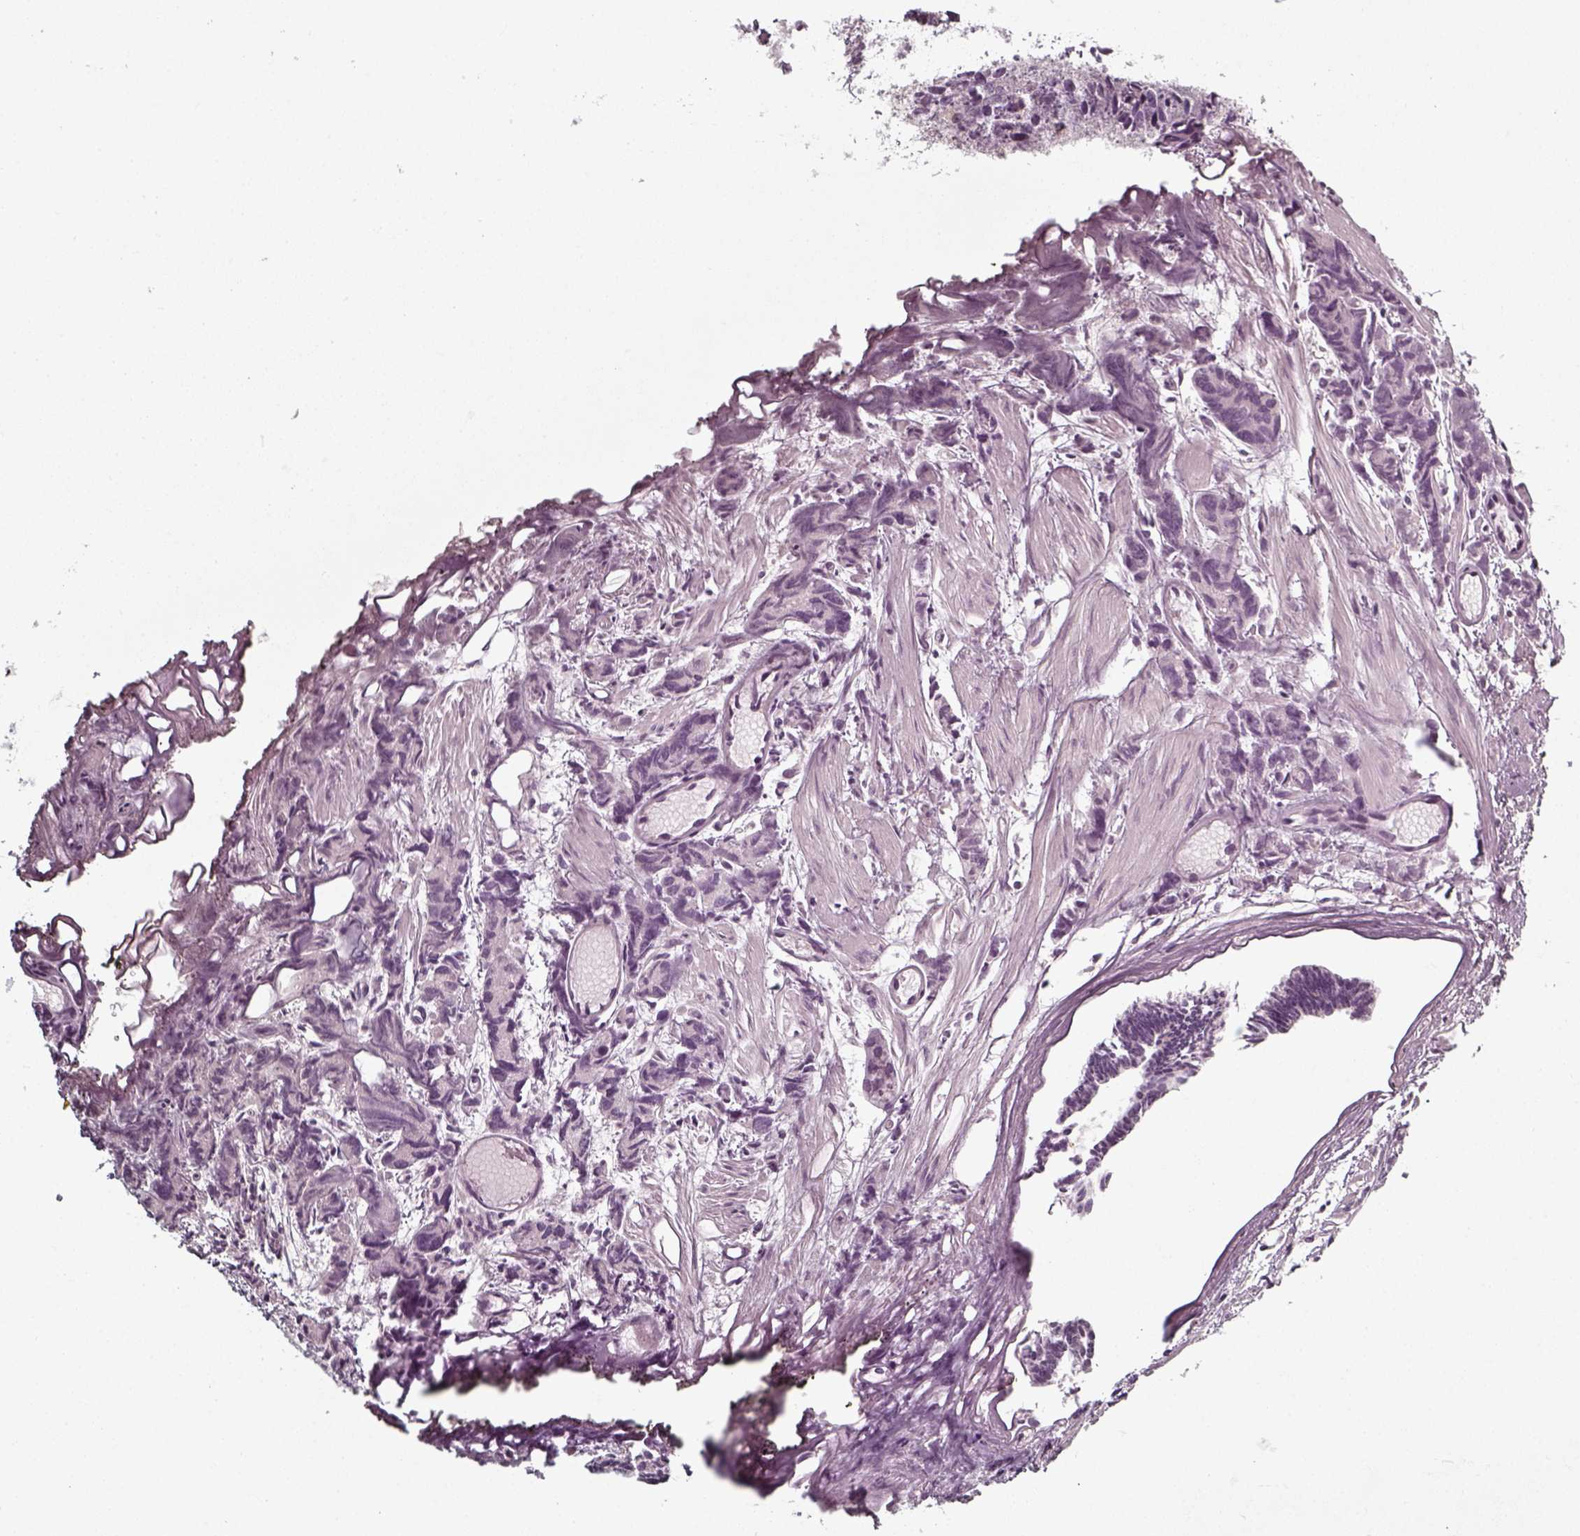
{"staining": {"intensity": "negative", "quantity": "none", "location": "none"}, "tissue": "prostate cancer", "cell_type": "Tumor cells", "image_type": "cancer", "snomed": [{"axis": "morphology", "description": "Adenocarcinoma, High grade"}, {"axis": "topography", "description": "Prostate"}], "caption": "A micrograph of adenocarcinoma (high-grade) (prostate) stained for a protein exhibits no brown staining in tumor cells.", "gene": "UNC13D", "patient": {"sex": "male", "age": 77}}